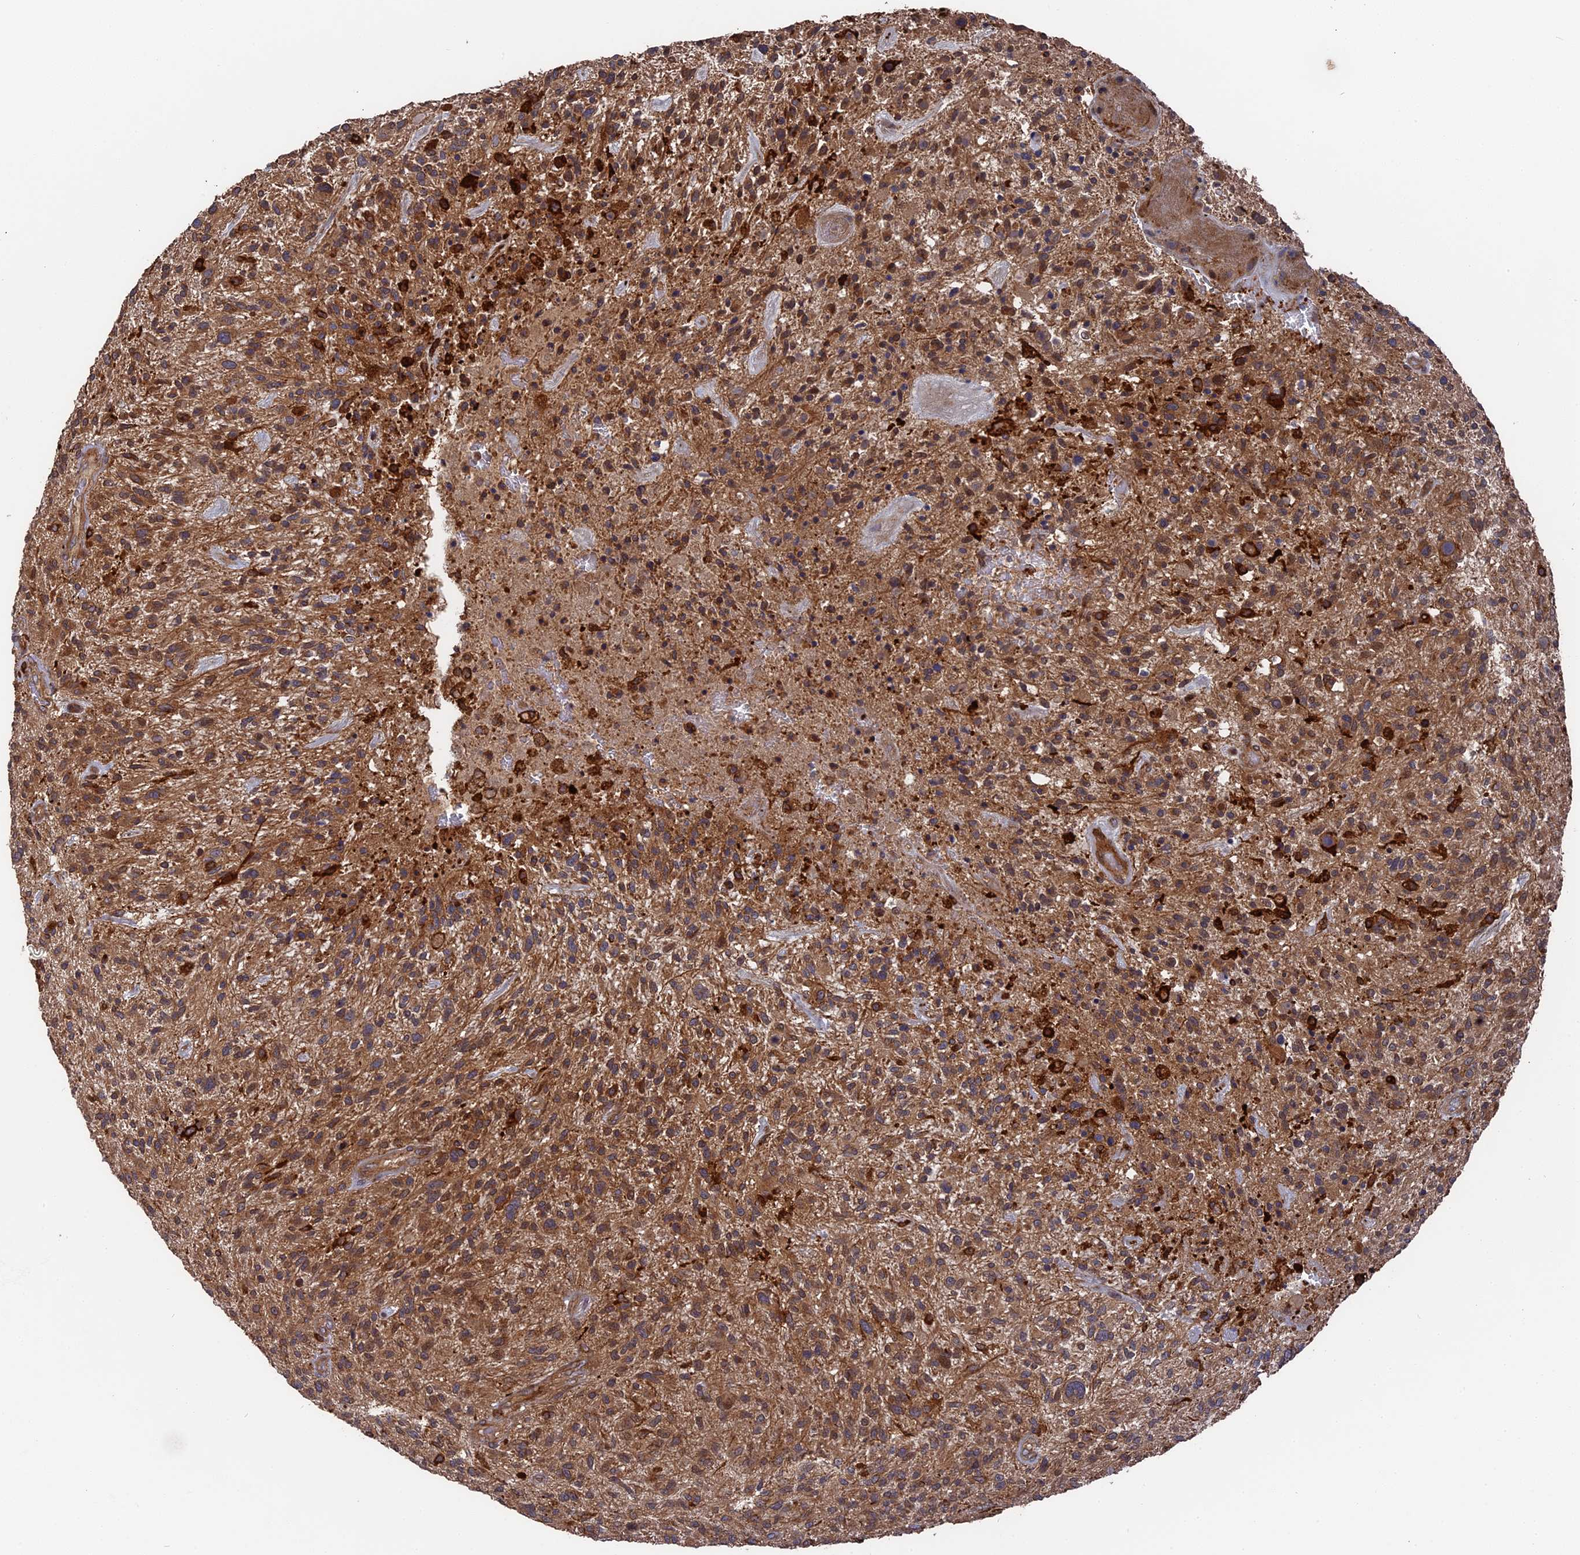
{"staining": {"intensity": "moderate", "quantity": ">75%", "location": "cytoplasmic/membranous"}, "tissue": "glioma", "cell_type": "Tumor cells", "image_type": "cancer", "snomed": [{"axis": "morphology", "description": "Glioma, malignant, High grade"}, {"axis": "topography", "description": "Brain"}], "caption": "Malignant glioma (high-grade) stained with IHC demonstrates moderate cytoplasmic/membranous expression in approximately >75% of tumor cells. The staining is performed using DAB (3,3'-diaminobenzidine) brown chromogen to label protein expression. The nuclei are counter-stained blue using hematoxylin.", "gene": "DEF8", "patient": {"sex": "male", "age": 47}}